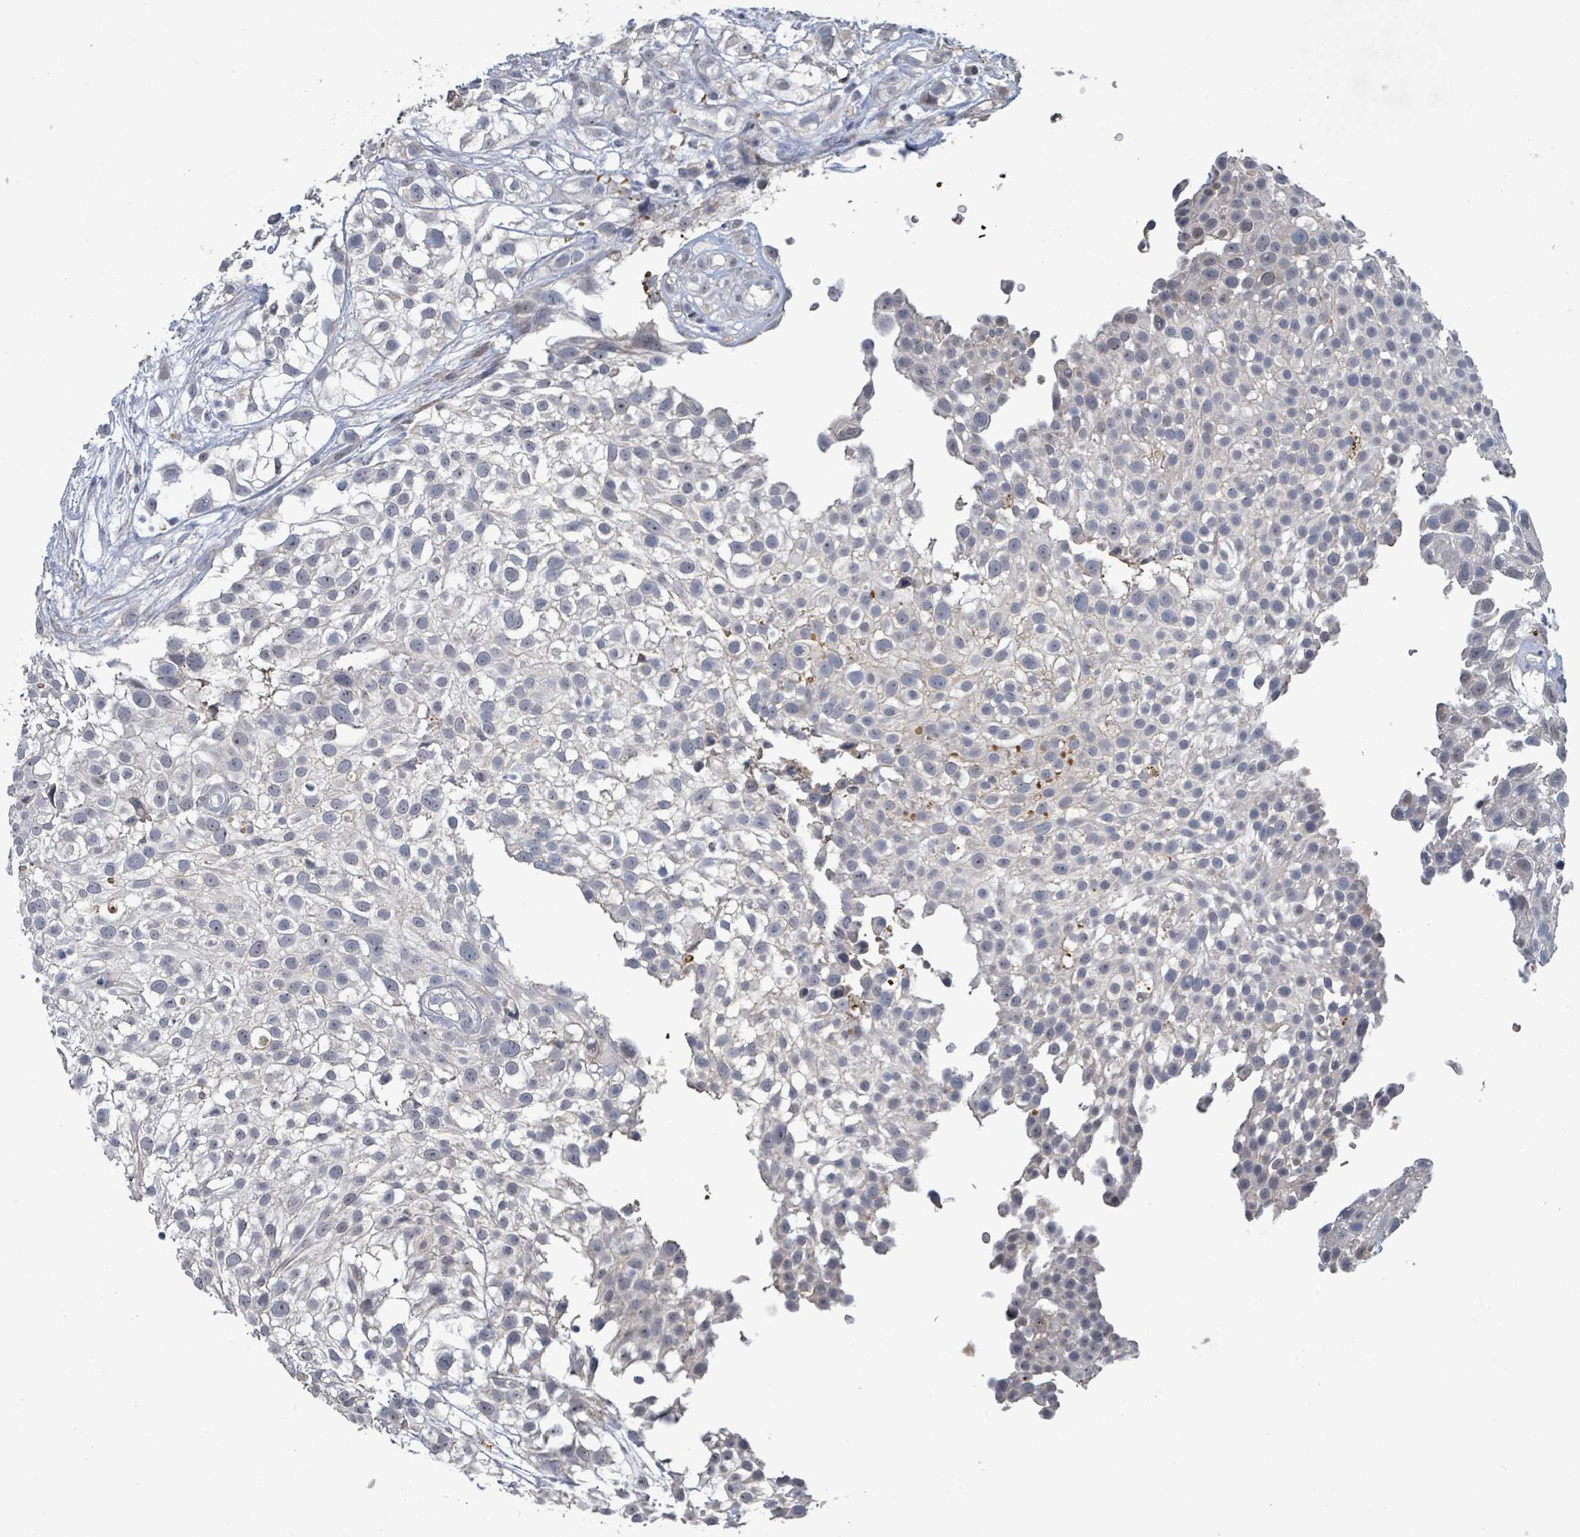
{"staining": {"intensity": "negative", "quantity": "none", "location": "none"}, "tissue": "urothelial cancer", "cell_type": "Tumor cells", "image_type": "cancer", "snomed": [{"axis": "morphology", "description": "Urothelial carcinoma, High grade"}, {"axis": "topography", "description": "Urinary bladder"}], "caption": "Protein analysis of urothelial cancer reveals no significant expression in tumor cells. (DAB (3,3'-diaminobenzidine) immunohistochemistry visualized using brightfield microscopy, high magnification).", "gene": "SEBOX", "patient": {"sex": "male", "age": 56}}